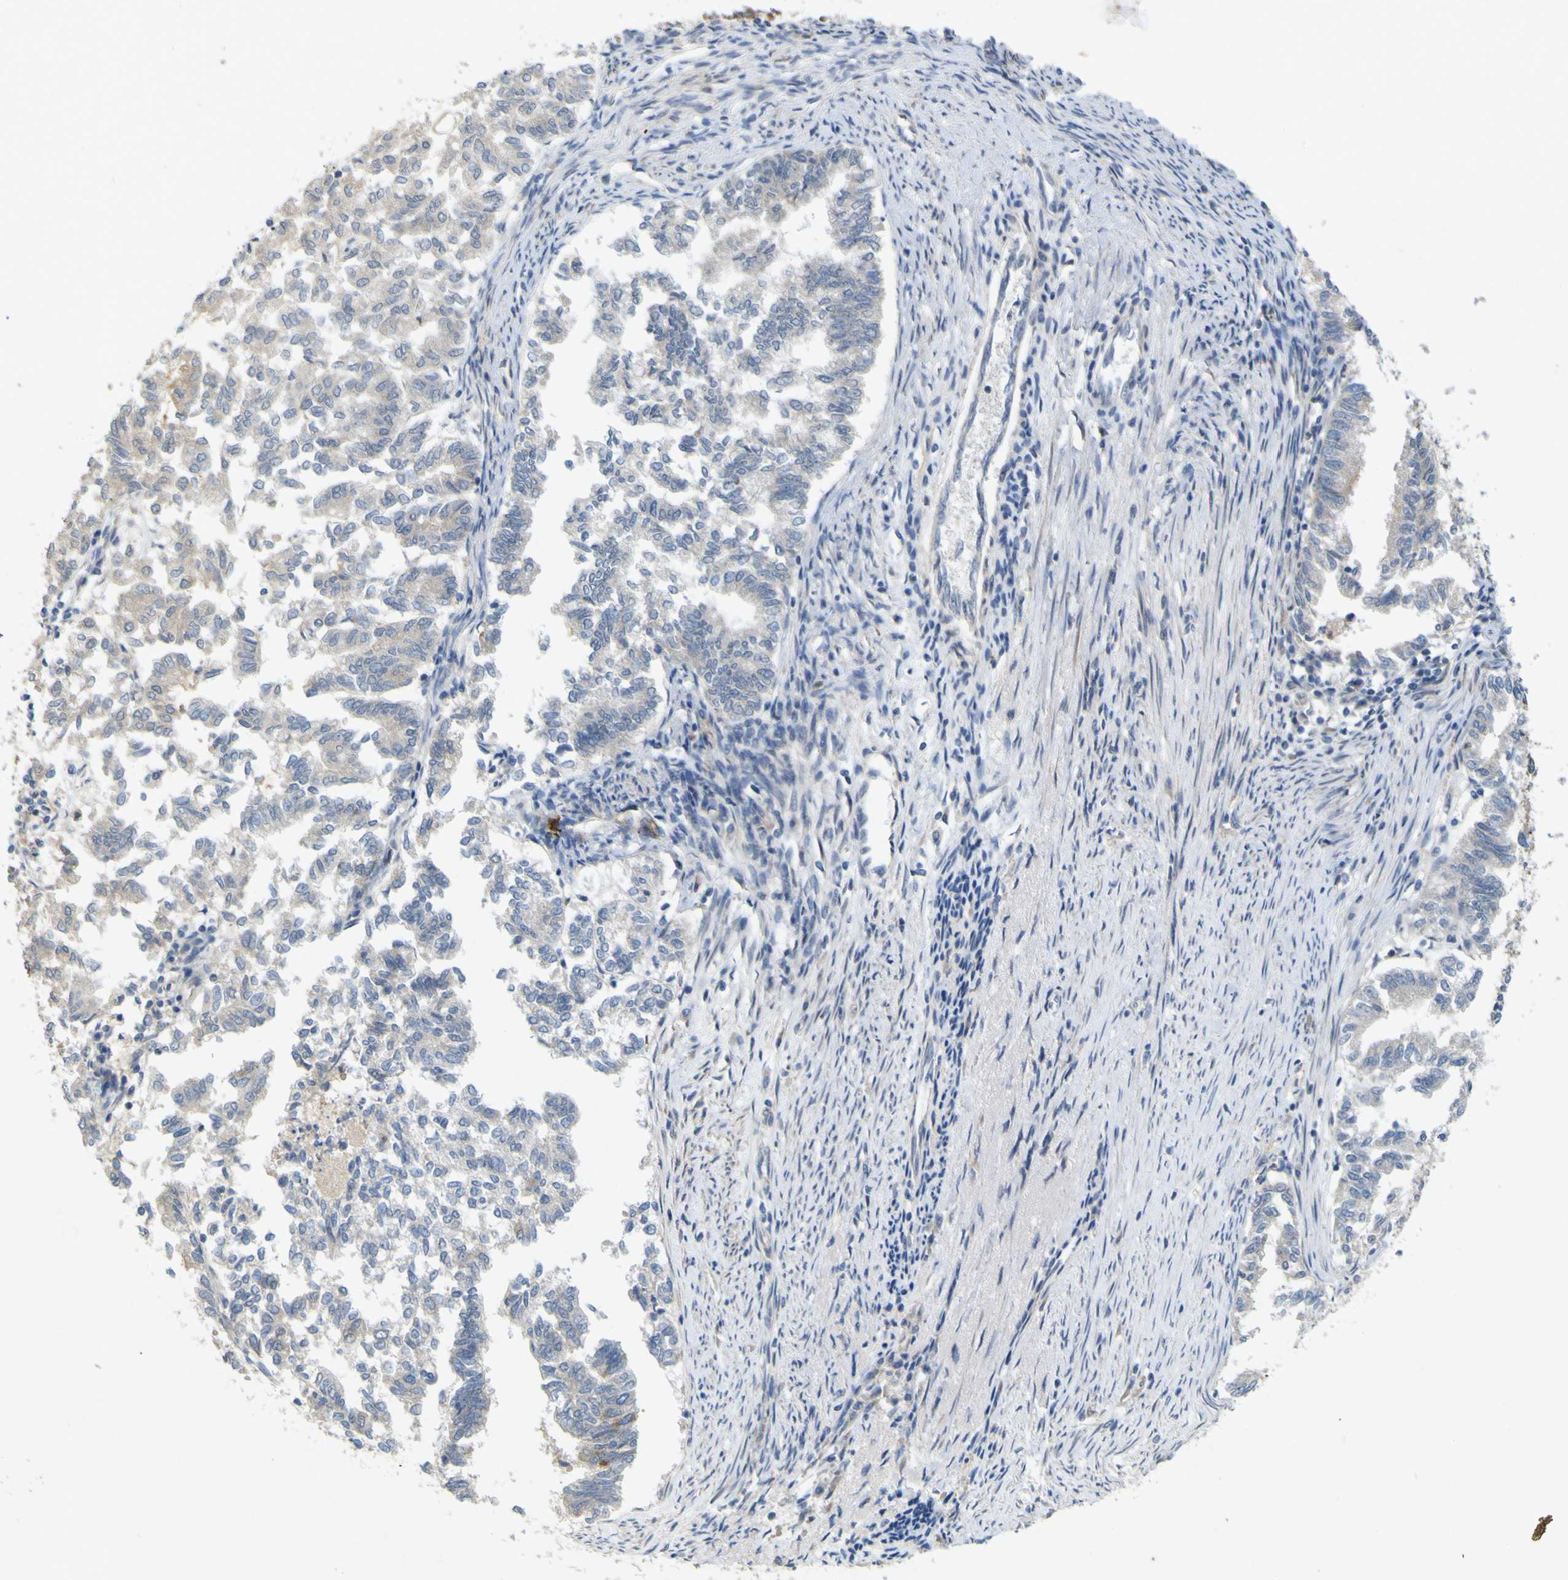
{"staining": {"intensity": "negative", "quantity": "none", "location": "none"}, "tissue": "endometrial cancer", "cell_type": "Tumor cells", "image_type": "cancer", "snomed": [{"axis": "morphology", "description": "Necrosis, NOS"}, {"axis": "morphology", "description": "Adenocarcinoma, NOS"}, {"axis": "topography", "description": "Endometrium"}], "caption": "There is no significant staining in tumor cells of endometrial cancer (adenocarcinoma).", "gene": "IGF2R", "patient": {"sex": "female", "age": 79}}